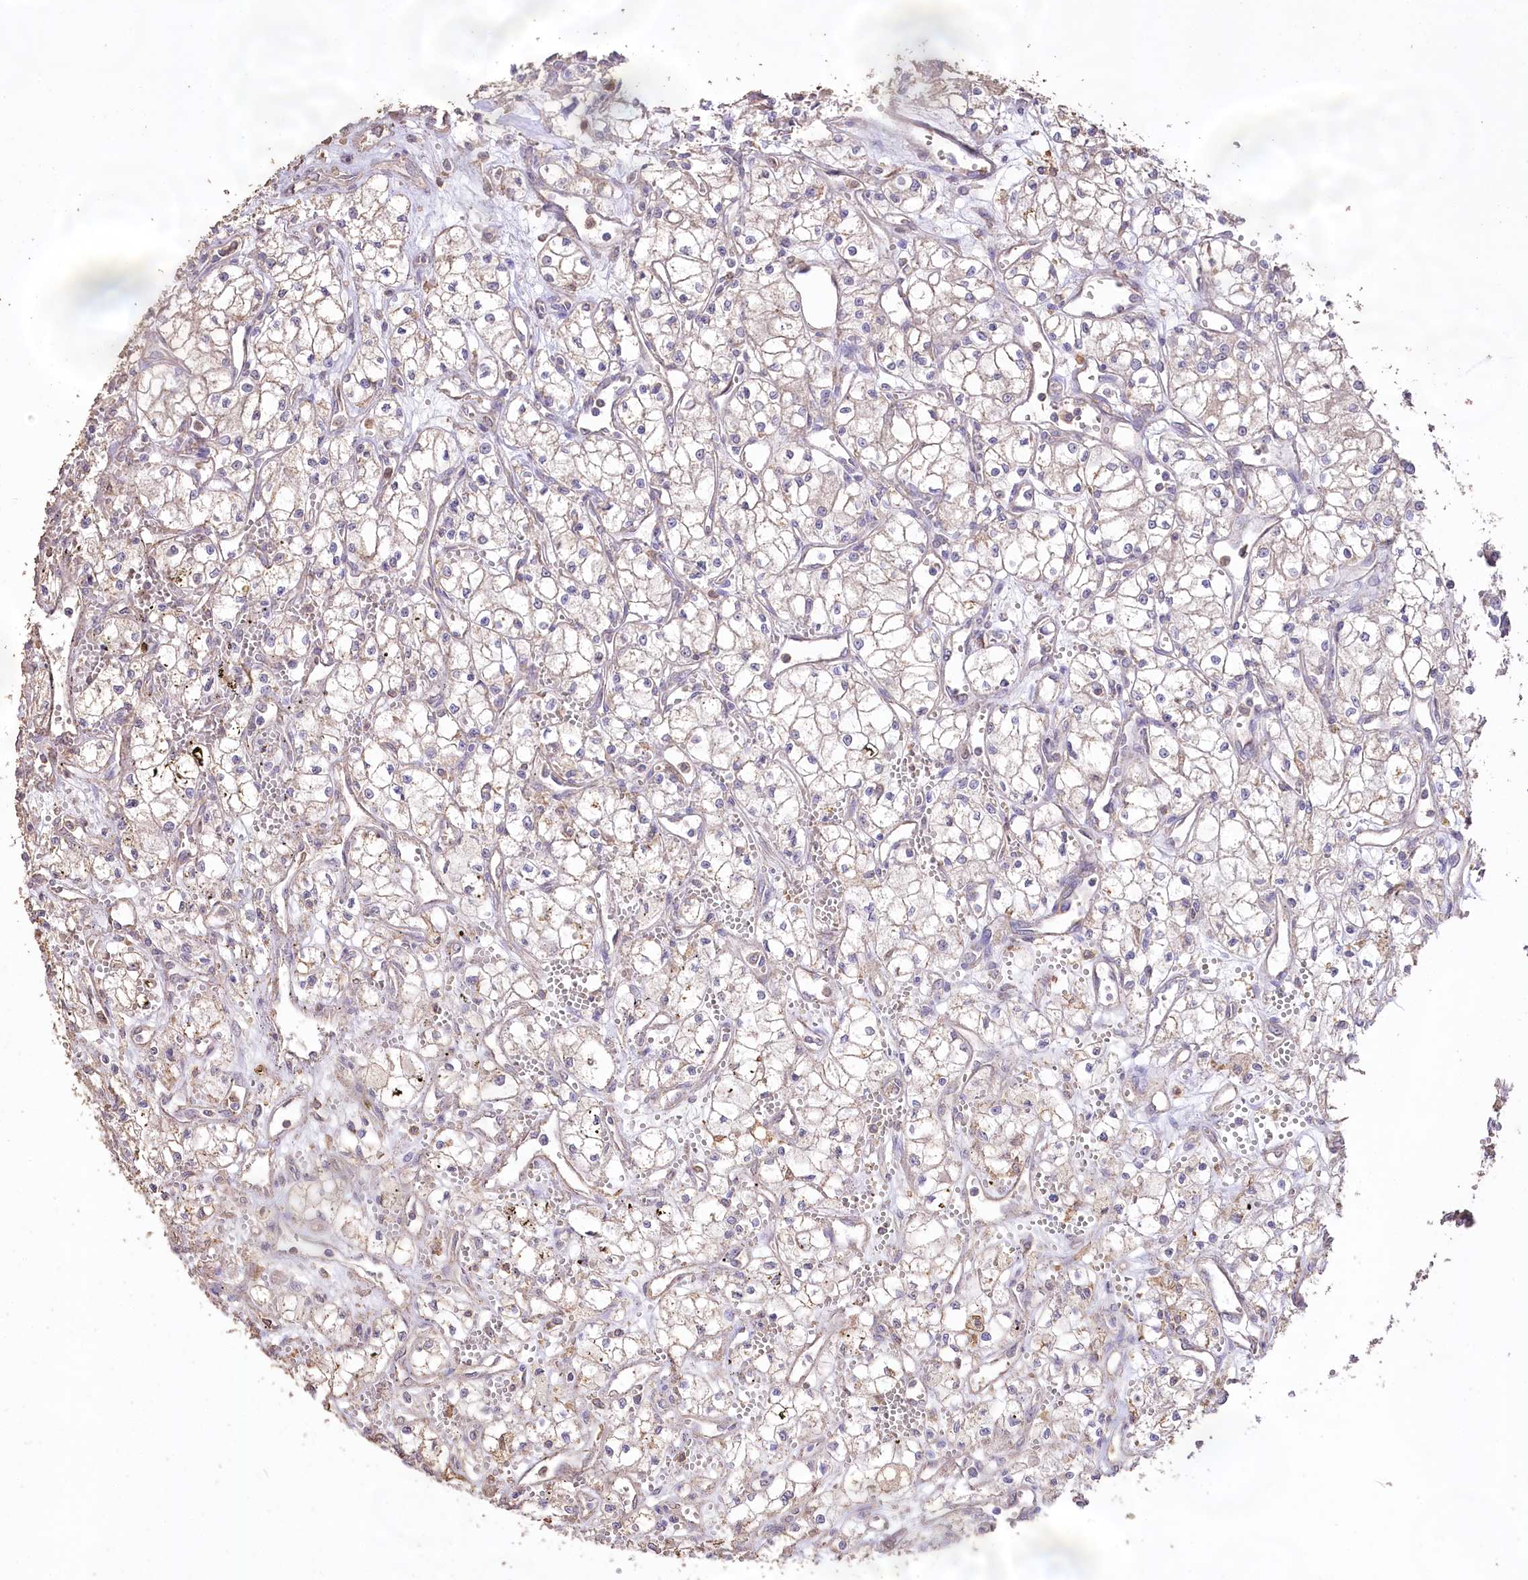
{"staining": {"intensity": "negative", "quantity": "none", "location": "none"}, "tissue": "renal cancer", "cell_type": "Tumor cells", "image_type": "cancer", "snomed": [{"axis": "morphology", "description": "Adenocarcinoma, NOS"}, {"axis": "topography", "description": "Kidney"}], "caption": "IHC of human renal cancer shows no expression in tumor cells.", "gene": "IREB2", "patient": {"sex": "male", "age": 59}}